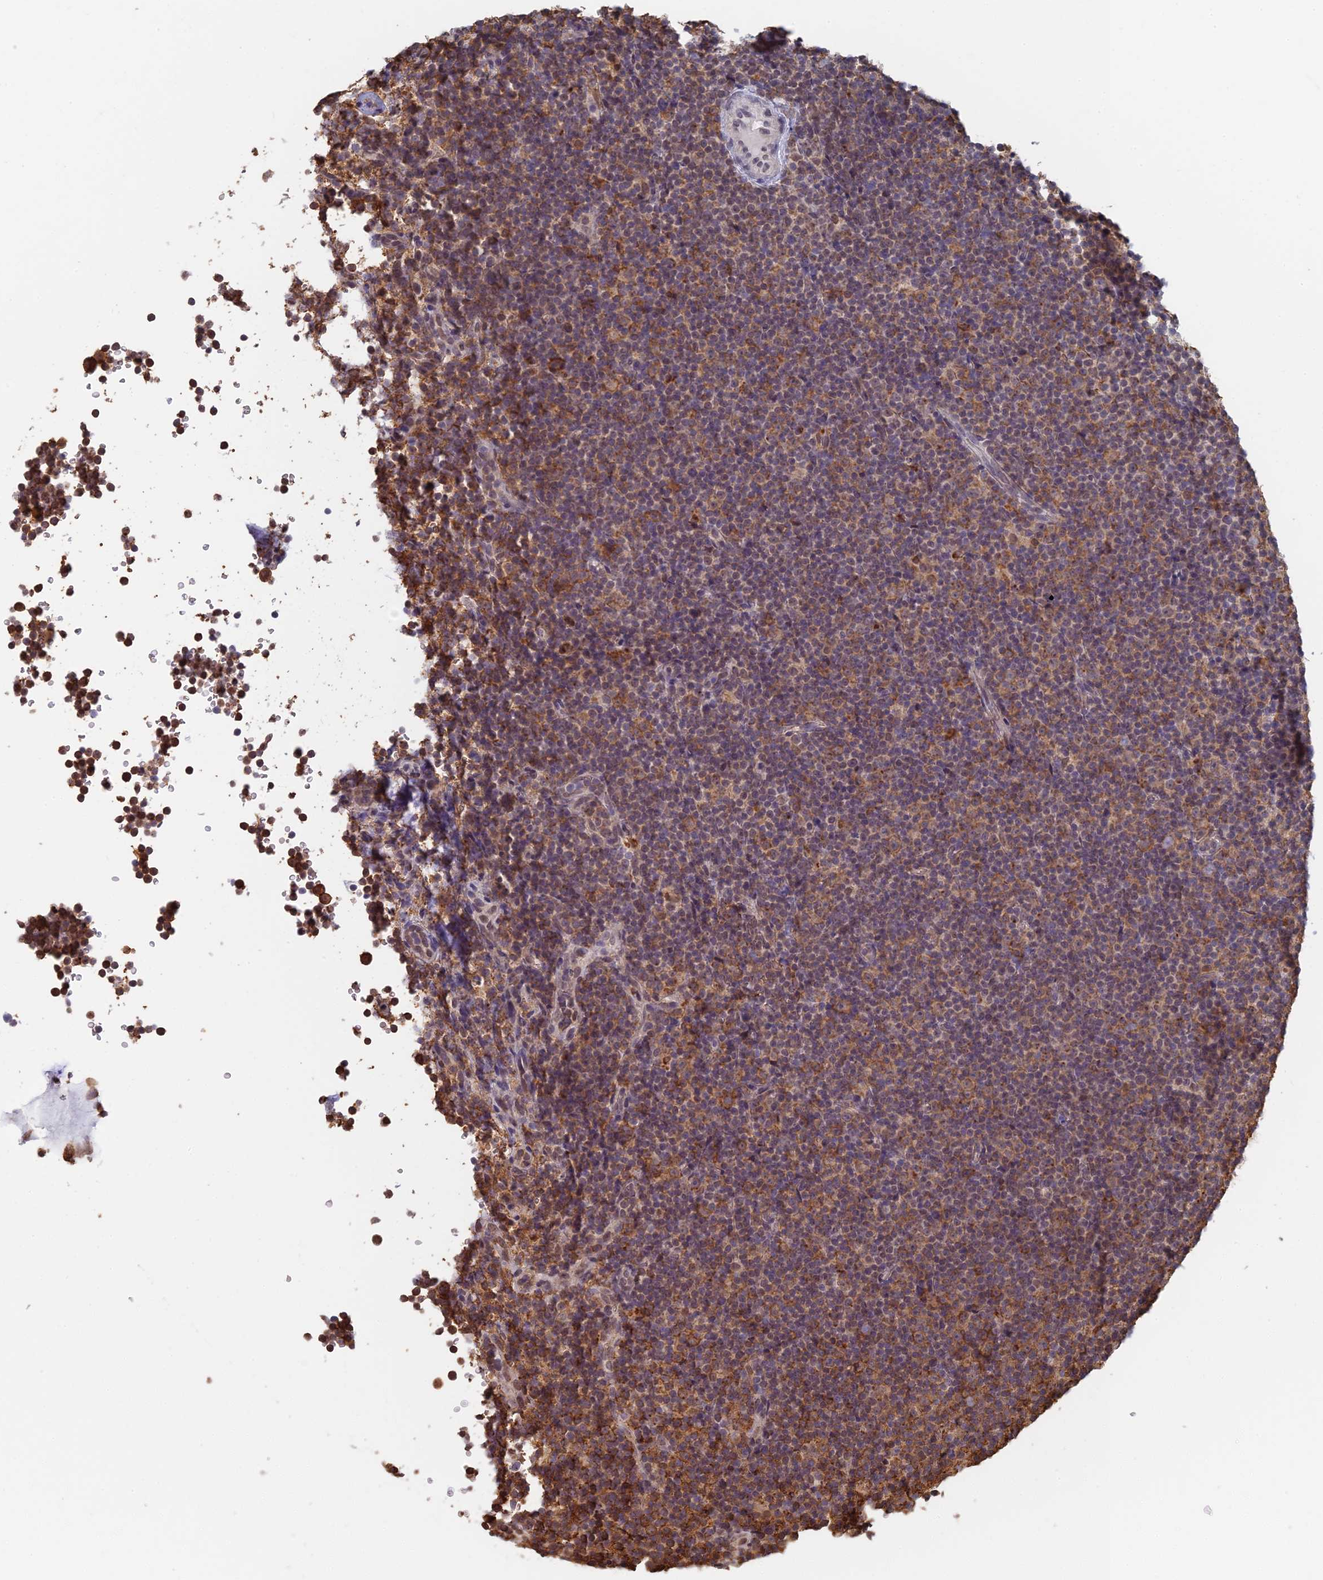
{"staining": {"intensity": "moderate", "quantity": "25%-75%", "location": "cytoplasmic/membranous"}, "tissue": "lymphoma", "cell_type": "Tumor cells", "image_type": "cancer", "snomed": [{"axis": "morphology", "description": "Malignant lymphoma, non-Hodgkin's type, Low grade"}, {"axis": "topography", "description": "Lymph node"}], "caption": "High-power microscopy captured an IHC histopathology image of malignant lymphoma, non-Hodgkin's type (low-grade), revealing moderate cytoplasmic/membranous expression in approximately 25%-75% of tumor cells.", "gene": "GPATCH1", "patient": {"sex": "female", "age": 67}}